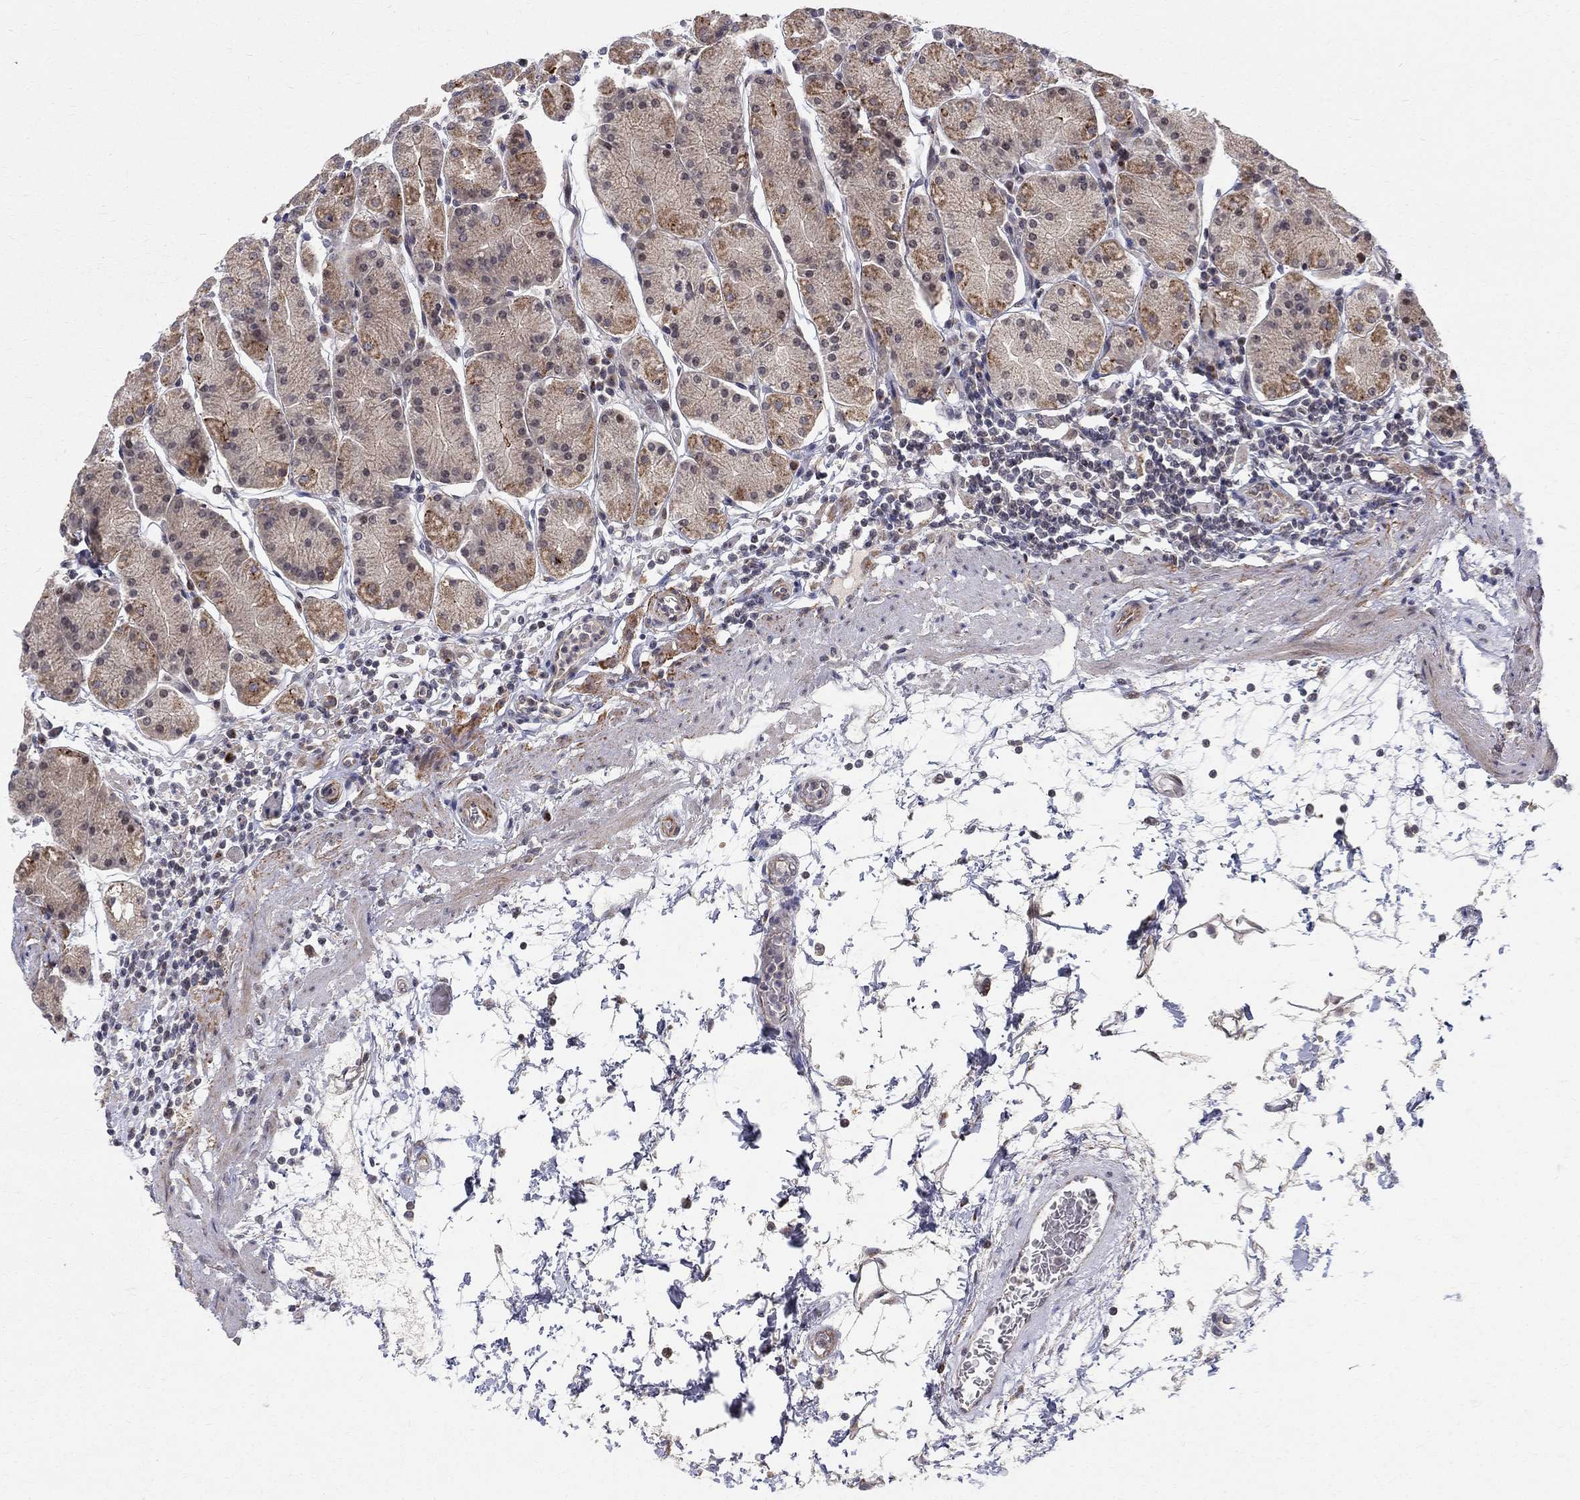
{"staining": {"intensity": "moderate", "quantity": "<25%", "location": "cytoplasmic/membranous"}, "tissue": "stomach", "cell_type": "Glandular cells", "image_type": "normal", "snomed": [{"axis": "morphology", "description": "Normal tissue, NOS"}, {"axis": "topography", "description": "Stomach"}], "caption": "The immunohistochemical stain labels moderate cytoplasmic/membranous staining in glandular cells of normal stomach.", "gene": "WDR19", "patient": {"sex": "male", "age": 54}}